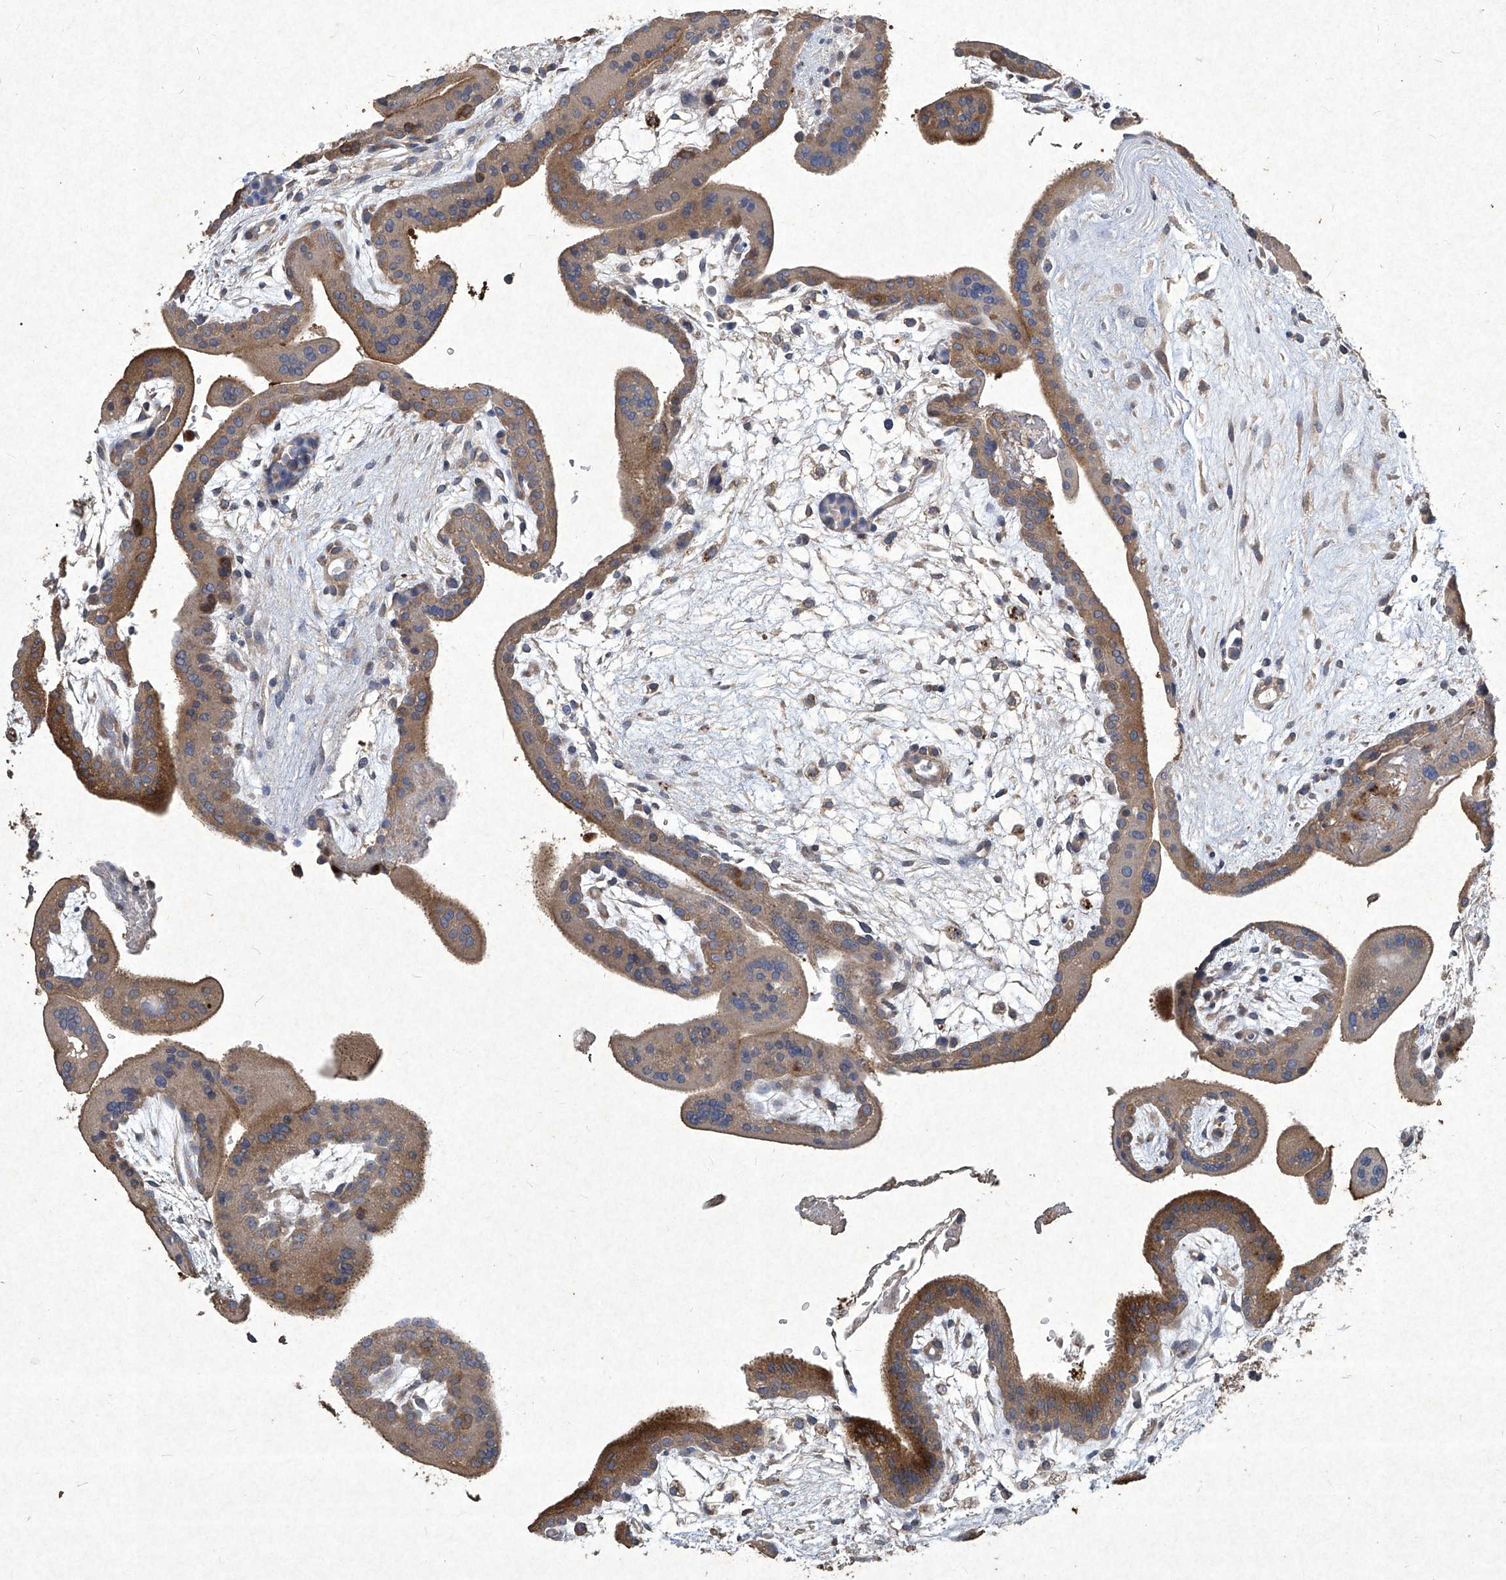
{"staining": {"intensity": "moderate", "quantity": ">75%", "location": "cytoplasmic/membranous"}, "tissue": "placenta", "cell_type": "Trophoblastic cells", "image_type": "normal", "snomed": [{"axis": "morphology", "description": "Normal tissue, NOS"}, {"axis": "topography", "description": "Placenta"}], "caption": "DAB immunohistochemical staining of normal human placenta demonstrates moderate cytoplasmic/membranous protein staining in about >75% of trophoblastic cells.", "gene": "MED16", "patient": {"sex": "female", "age": 35}}